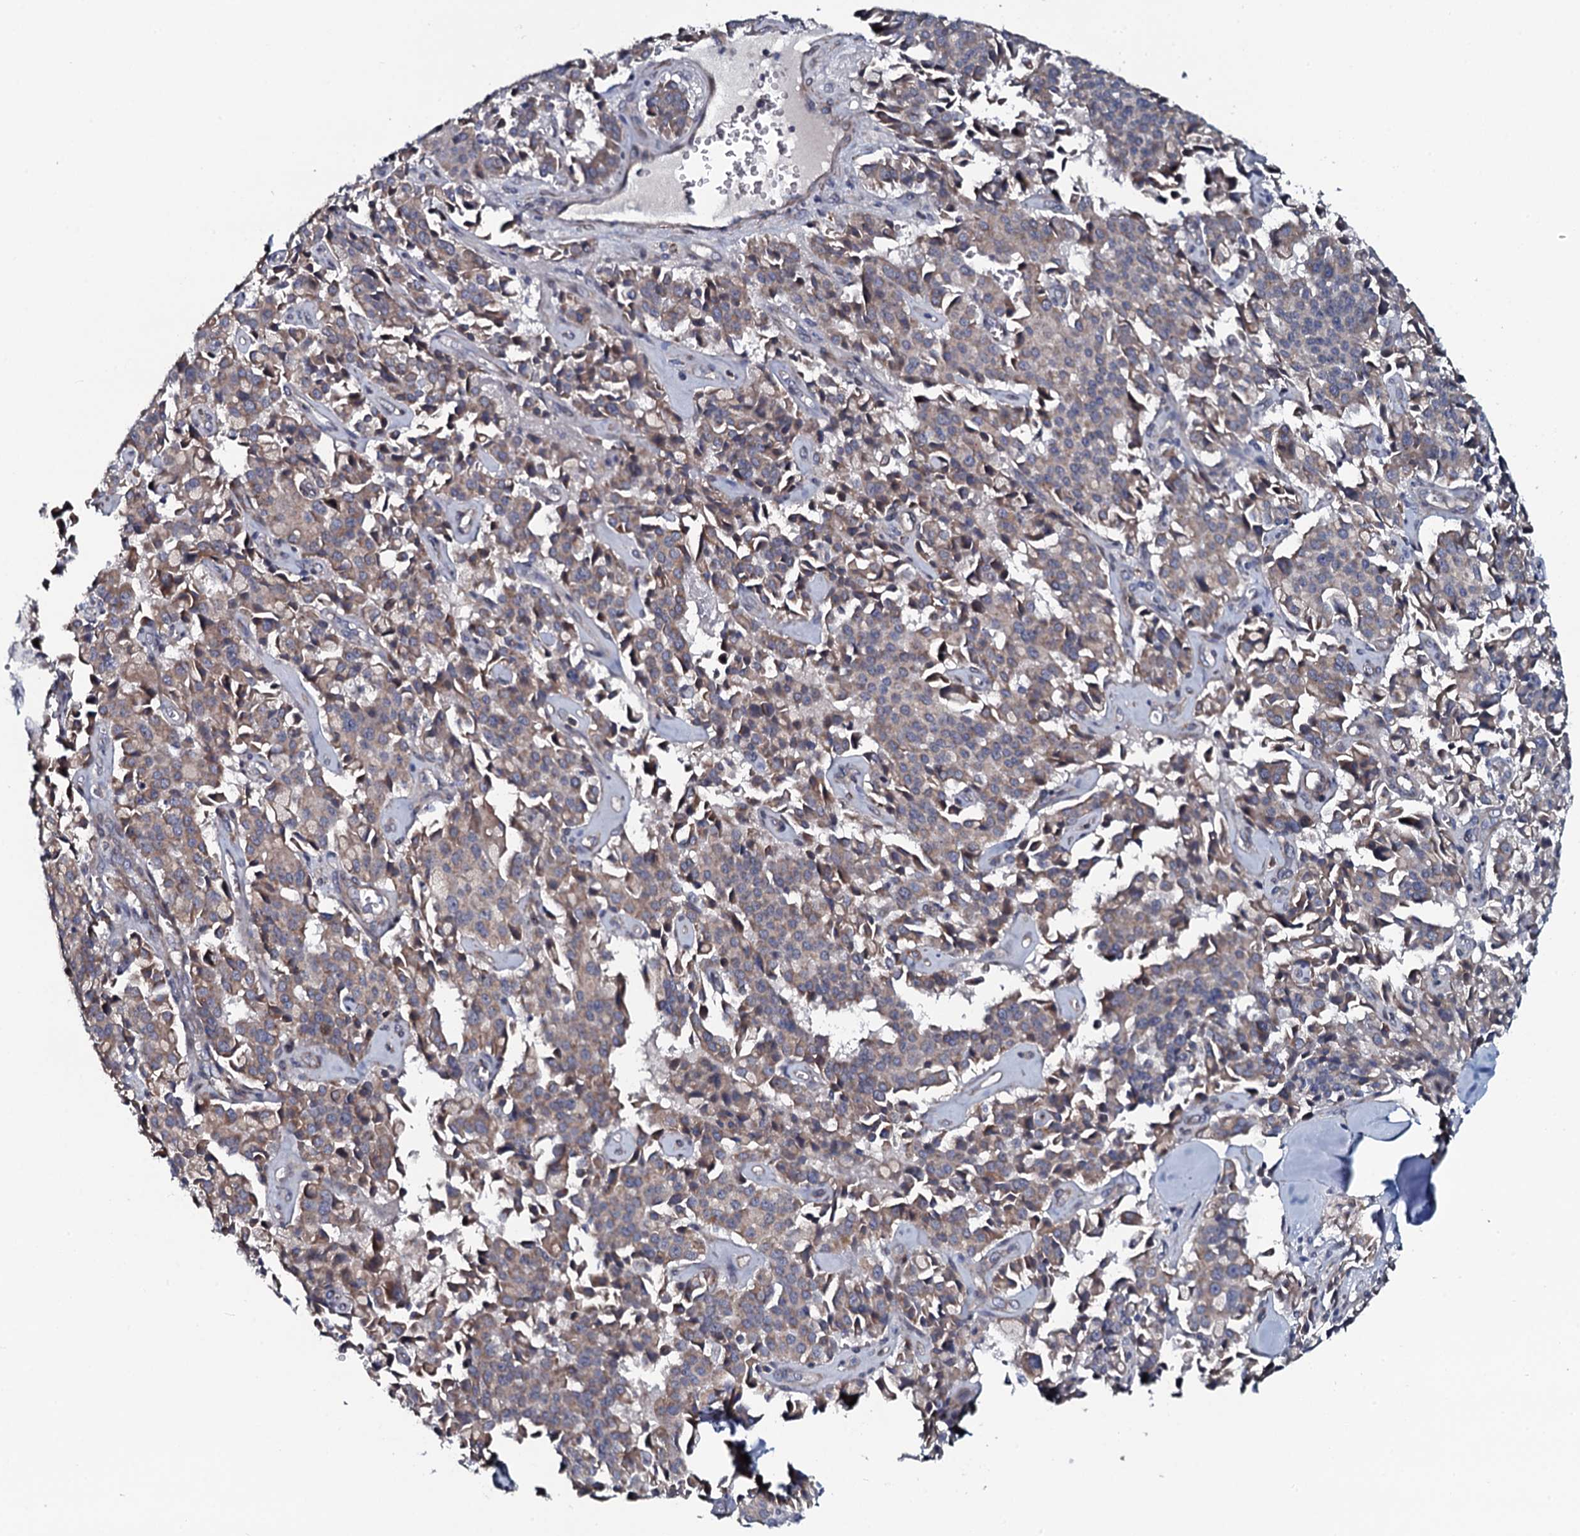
{"staining": {"intensity": "weak", "quantity": ">75%", "location": "cytoplasmic/membranous"}, "tissue": "pancreatic cancer", "cell_type": "Tumor cells", "image_type": "cancer", "snomed": [{"axis": "morphology", "description": "Adenocarcinoma, NOS"}, {"axis": "topography", "description": "Pancreas"}], "caption": "Brown immunohistochemical staining in human pancreatic adenocarcinoma reveals weak cytoplasmic/membranous expression in approximately >75% of tumor cells. The staining was performed using DAB, with brown indicating positive protein expression. Nuclei are stained blue with hematoxylin.", "gene": "KCTD4", "patient": {"sex": "male", "age": 65}}